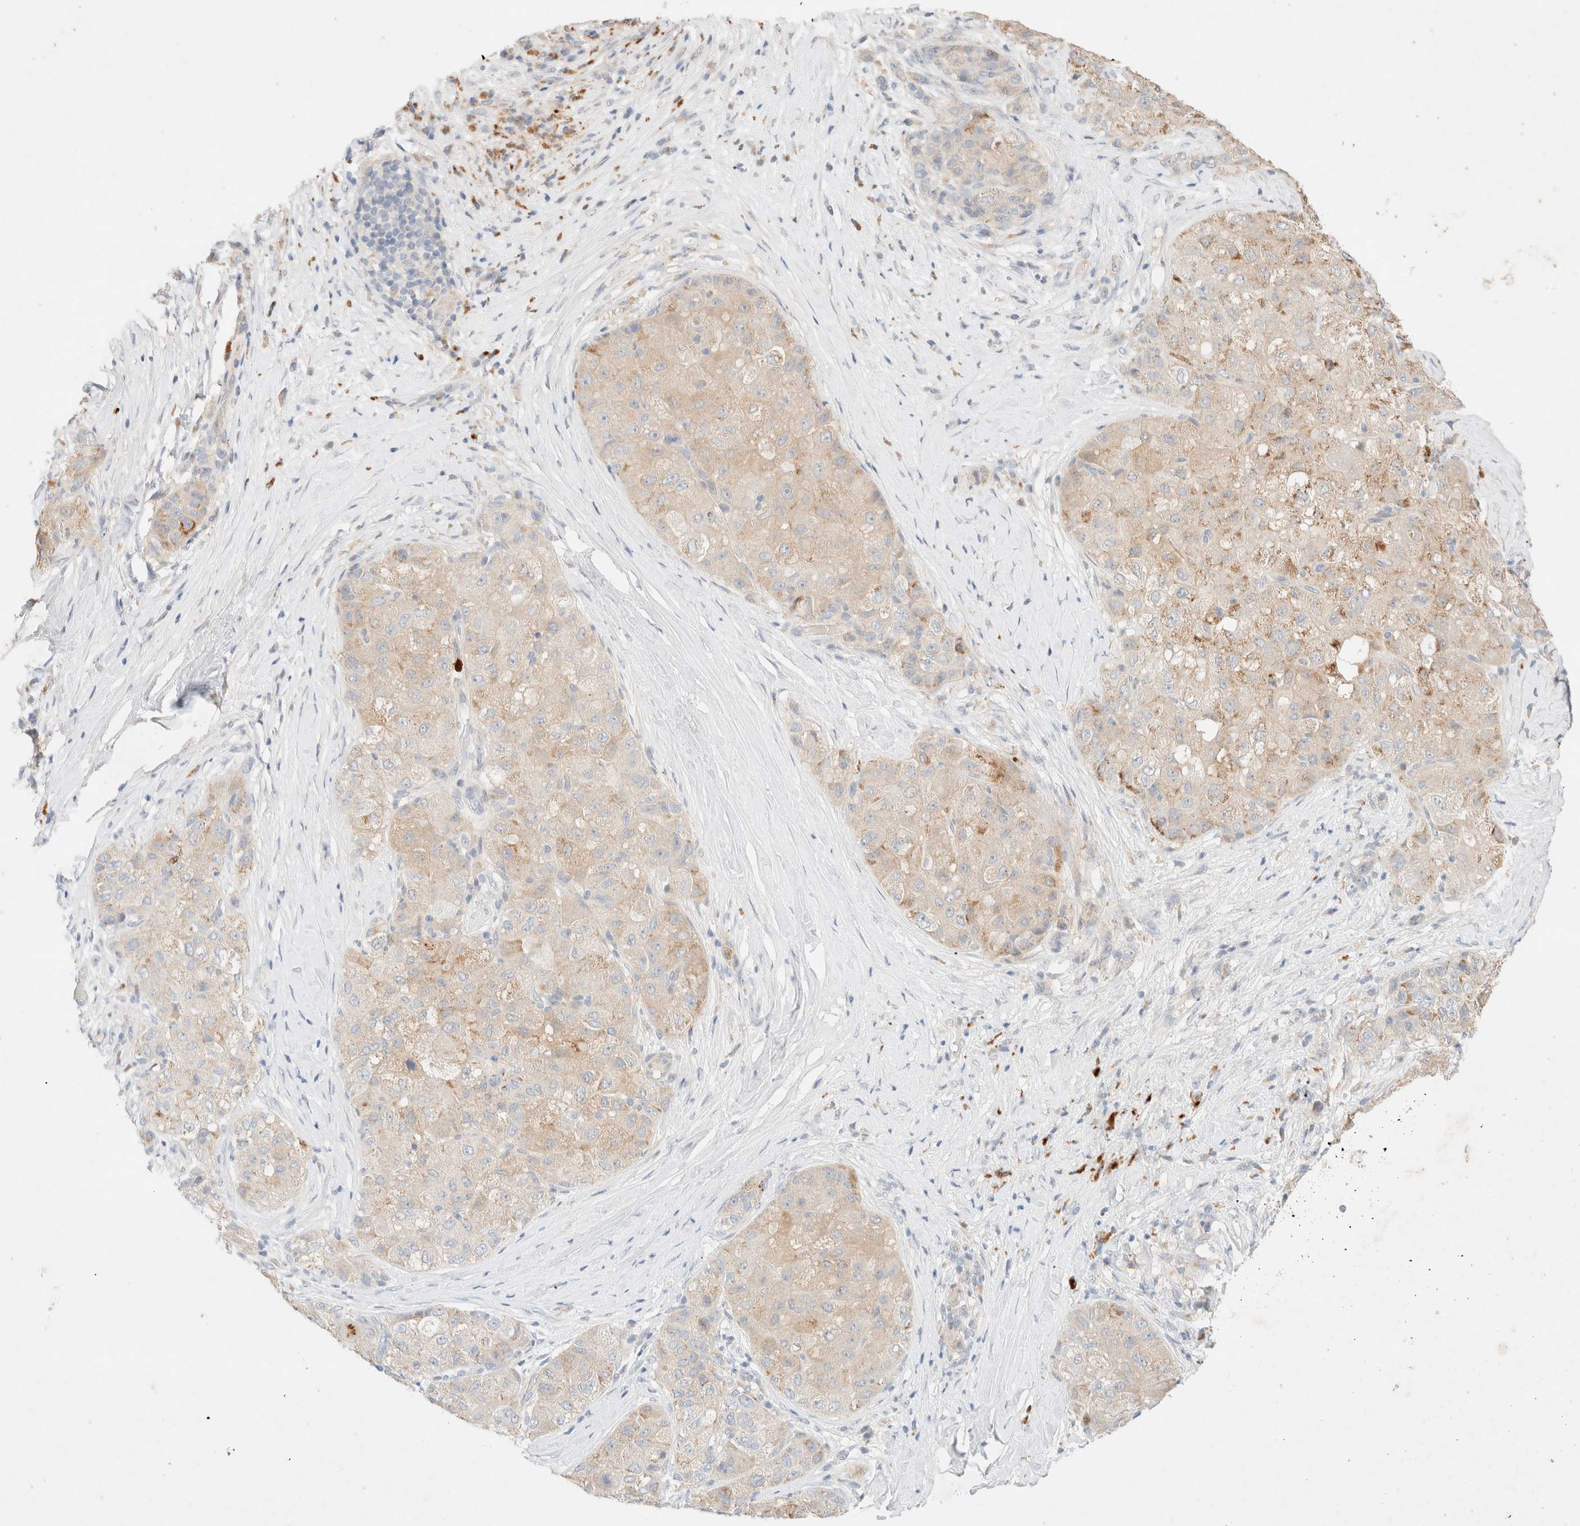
{"staining": {"intensity": "moderate", "quantity": ">75%", "location": "cytoplasmic/membranous"}, "tissue": "liver cancer", "cell_type": "Tumor cells", "image_type": "cancer", "snomed": [{"axis": "morphology", "description": "Carcinoma, Hepatocellular, NOS"}, {"axis": "topography", "description": "Liver"}], "caption": "A high-resolution image shows immunohistochemistry (IHC) staining of liver hepatocellular carcinoma, which shows moderate cytoplasmic/membranous expression in about >75% of tumor cells. (Brightfield microscopy of DAB IHC at high magnification).", "gene": "SGSM2", "patient": {"sex": "male", "age": 80}}